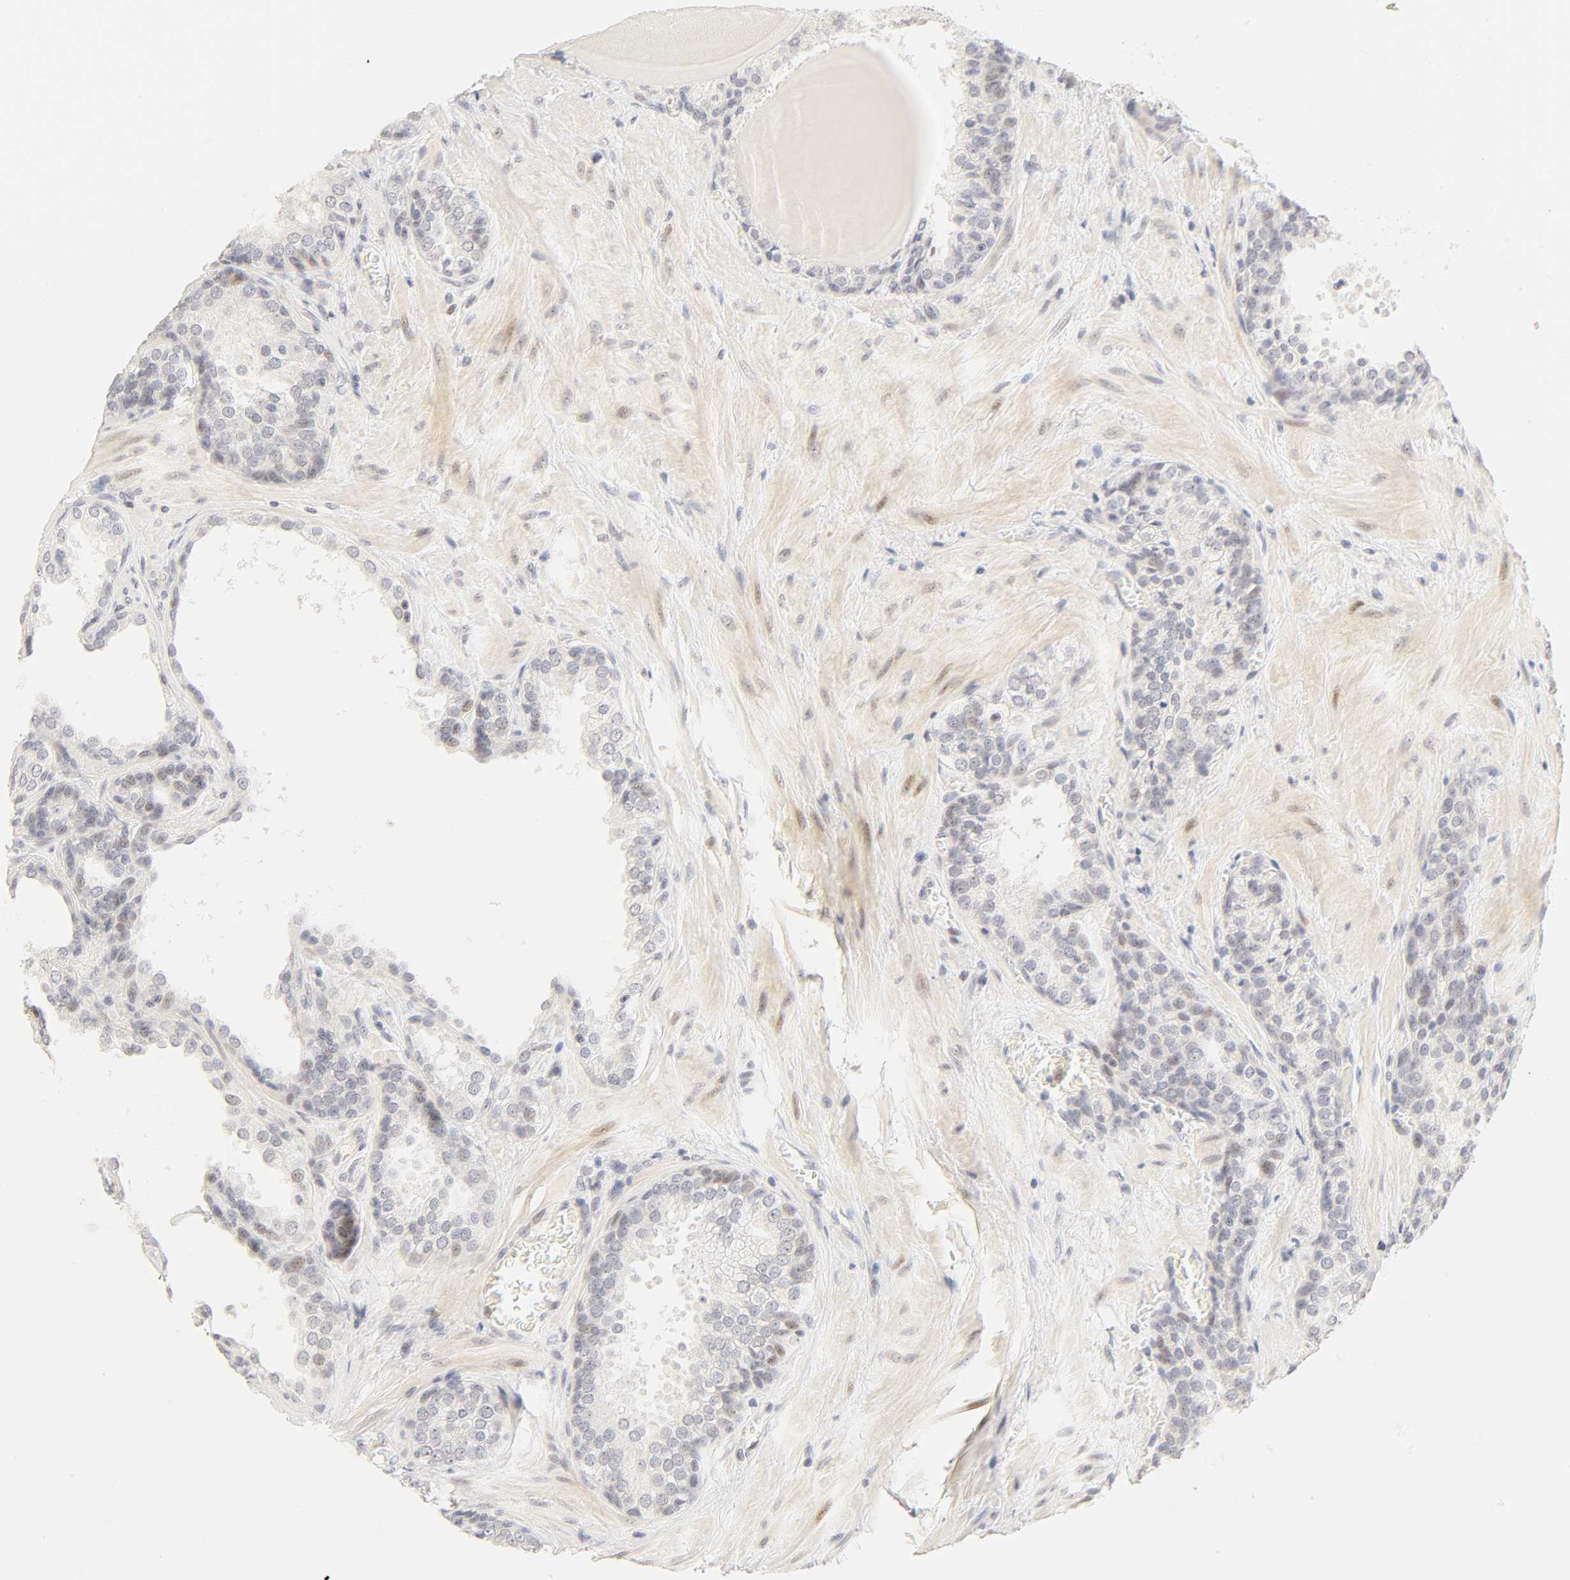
{"staining": {"intensity": "weak", "quantity": "<25%", "location": "nuclear"}, "tissue": "prostate cancer", "cell_type": "Tumor cells", "image_type": "cancer", "snomed": [{"axis": "morphology", "description": "Adenocarcinoma, High grade"}, {"axis": "topography", "description": "Prostate"}], "caption": "This is an immunohistochemistry (IHC) micrograph of human prostate cancer. There is no staining in tumor cells.", "gene": "MNAT1", "patient": {"sex": "male", "age": 70}}